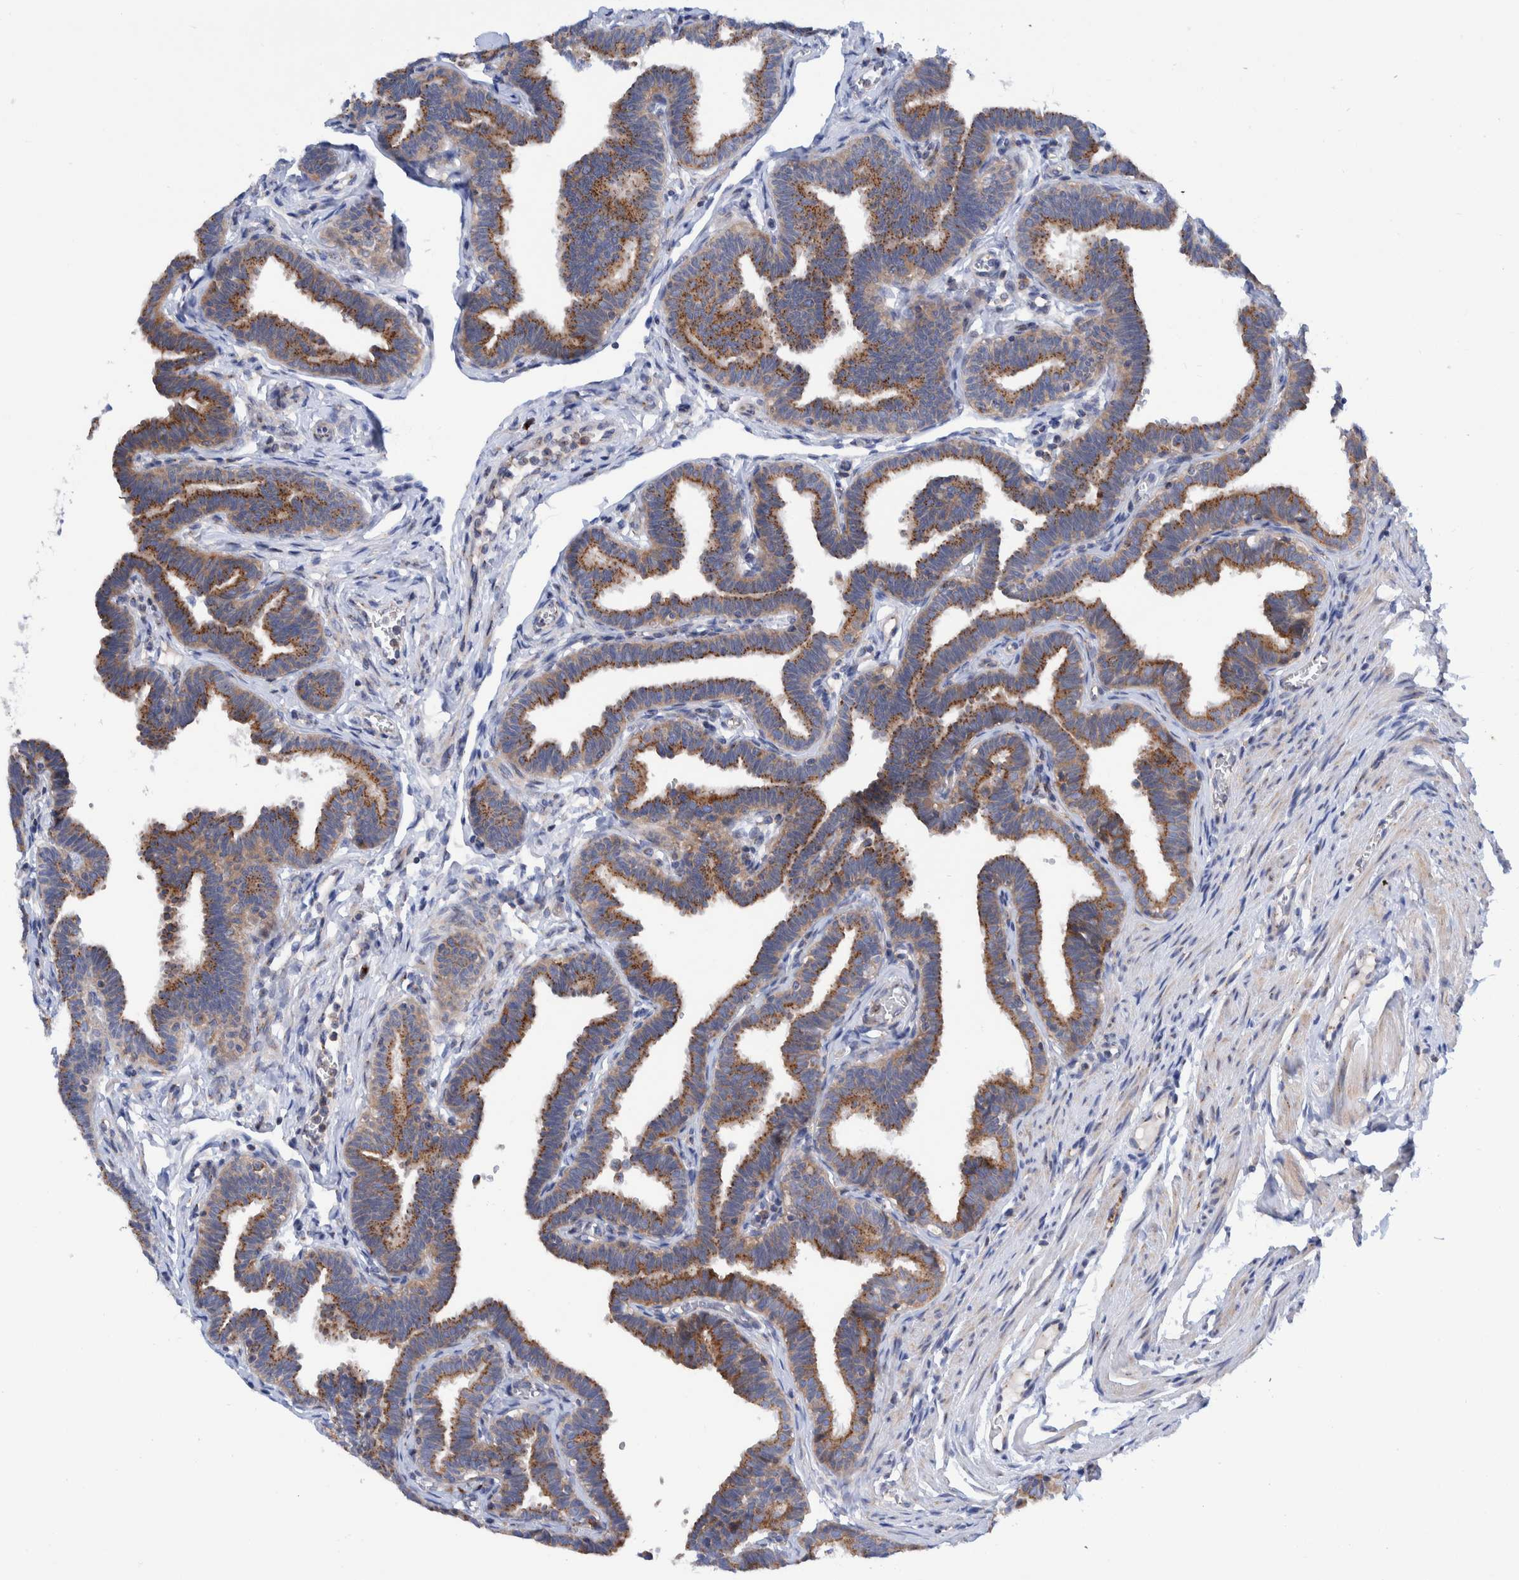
{"staining": {"intensity": "moderate", "quantity": ">75%", "location": "cytoplasmic/membranous"}, "tissue": "fallopian tube", "cell_type": "Glandular cells", "image_type": "normal", "snomed": [{"axis": "morphology", "description": "Normal tissue, NOS"}, {"axis": "topography", "description": "Fallopian tube"}, {"axis": "topography", "description": "Ovary"}], "caption": "Immunohistochemistry (IHC) micrograph of unremarkable human fallopian tube stained for a protein (brown), which exhibits medium levels of moderate cytoplasmic/membranous positivity in about >75% of glandular cells.", "gene": "TRIM58", "patient": {"sex": "female", "age": 23}}